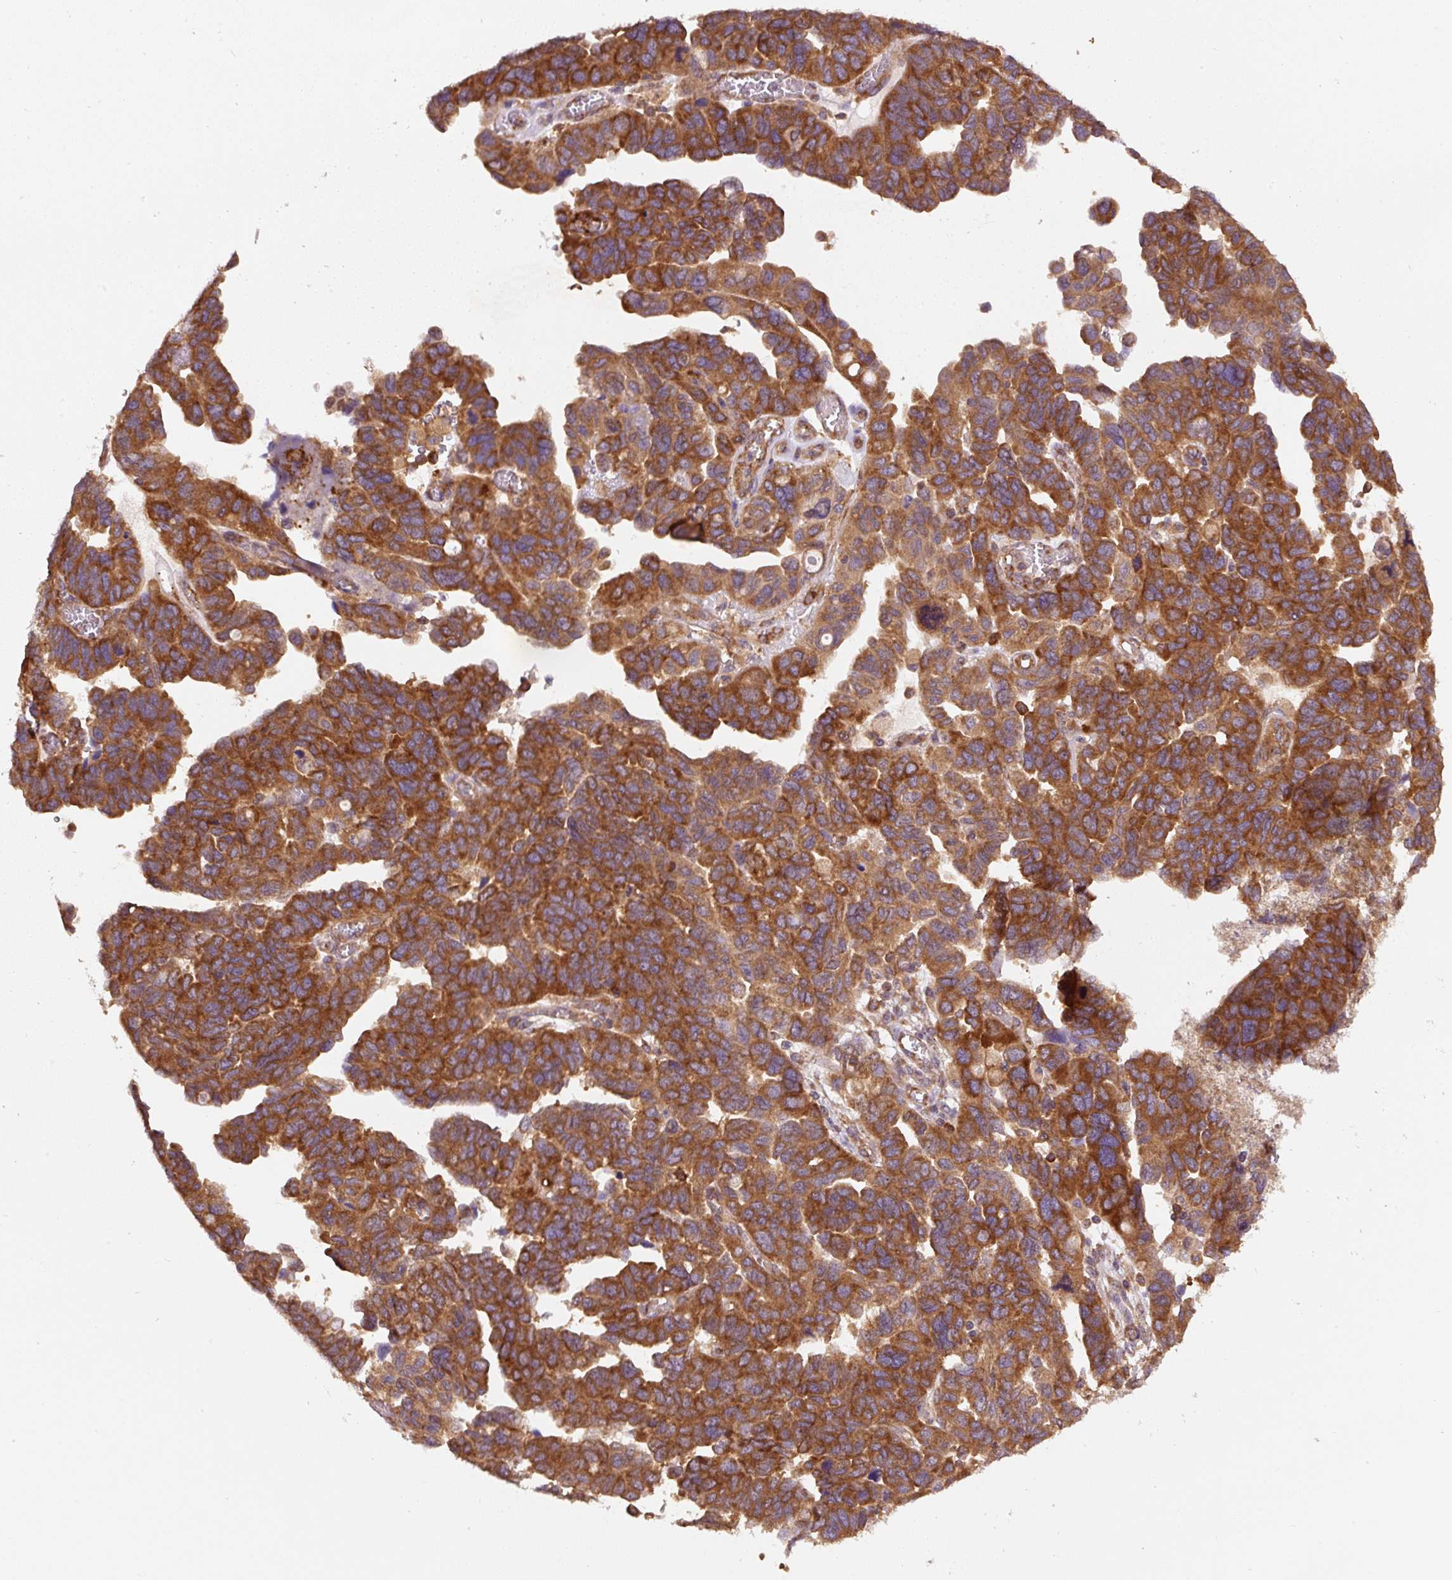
{"staining": {"intensity": "strong", "quantity": ">75%", "location": "cytoplasmic/membranous"}, "tissue": "ovarian cancer", "cell_type": "Tumor cells", "image_type": "cancer", "snomed": [{"axis": "morphology", "description": "Cystadenocarcinoma, serous, NOS"}, {"axis": "topography", "description": "Ovary"}], "caption": "High-power microscopy captured an immunohistochemistry histopathology image of ovarian serous cystadenocarcinoma, revealing strong cytoplasmic/membranous expression in about >75% of tumor cells.", "gene": "EIF2S2", "patient": {"sex": "female", "age": 64}}